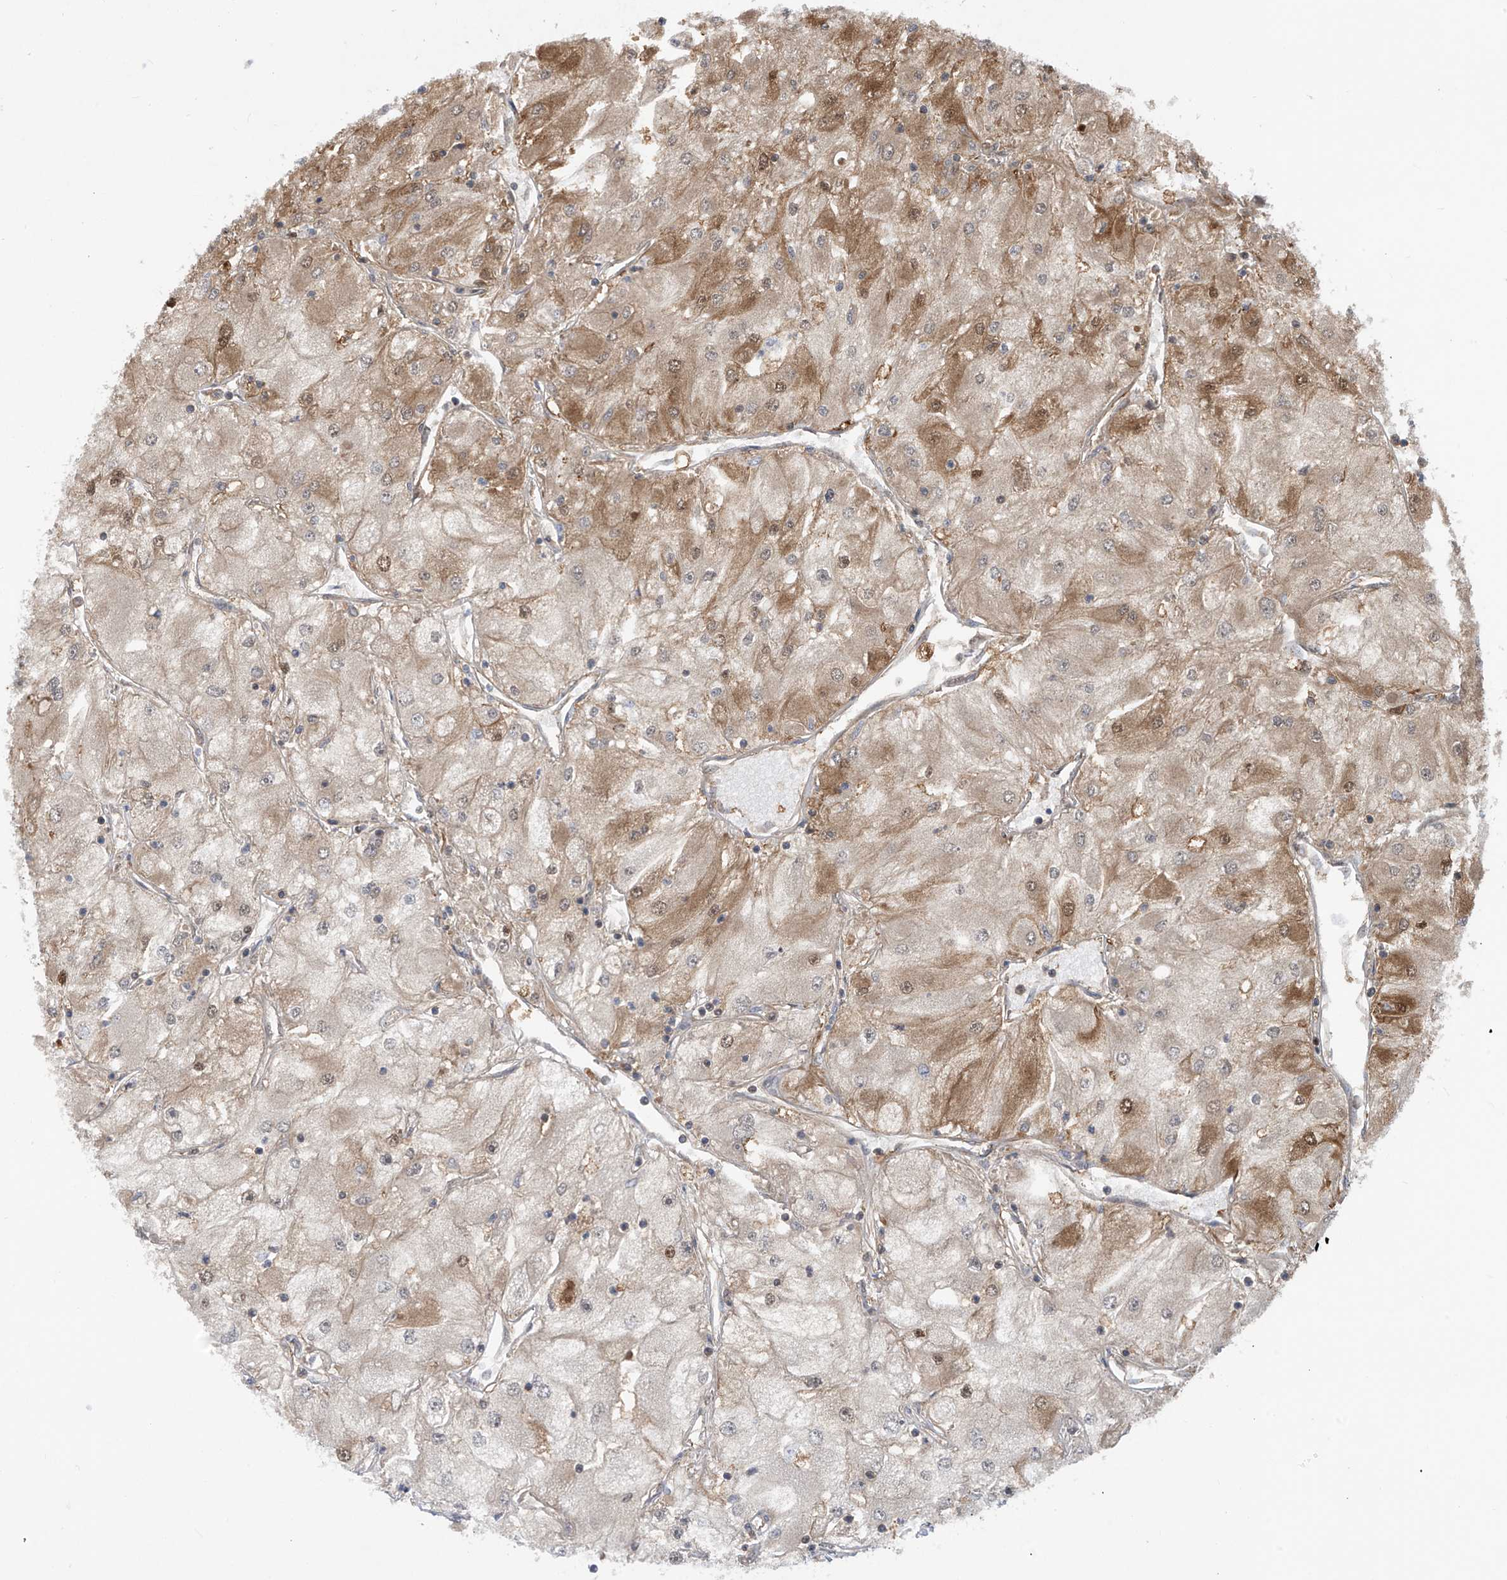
{"staining": {"intensity": "moderate", "quantity": ">75%", "location": "cytoplasmic/membranous,nuclear"}, "tissue": "renal cancer", "cell_type": "Tumor cells", "image_type": "cancer", "snomed": [{"axis": "morphology", "description": "Adenocarcinoma, NOS"}, {"axis": "topography", "description": "Kidney"}], "caption": "Renal cancer (adenocarcinoma) was stained to show a protein in brown. There is medium levels of moderate cytoplasmic/membranous and nuclear expression in about >75% of tumor cells. The staining is performed using DAB brown chromogen to label protein expression. The nuclei are counter-stained blue using hematoxylin.", "gene": "LAGE3", "patient": {"sex": "male", "age": 80}}